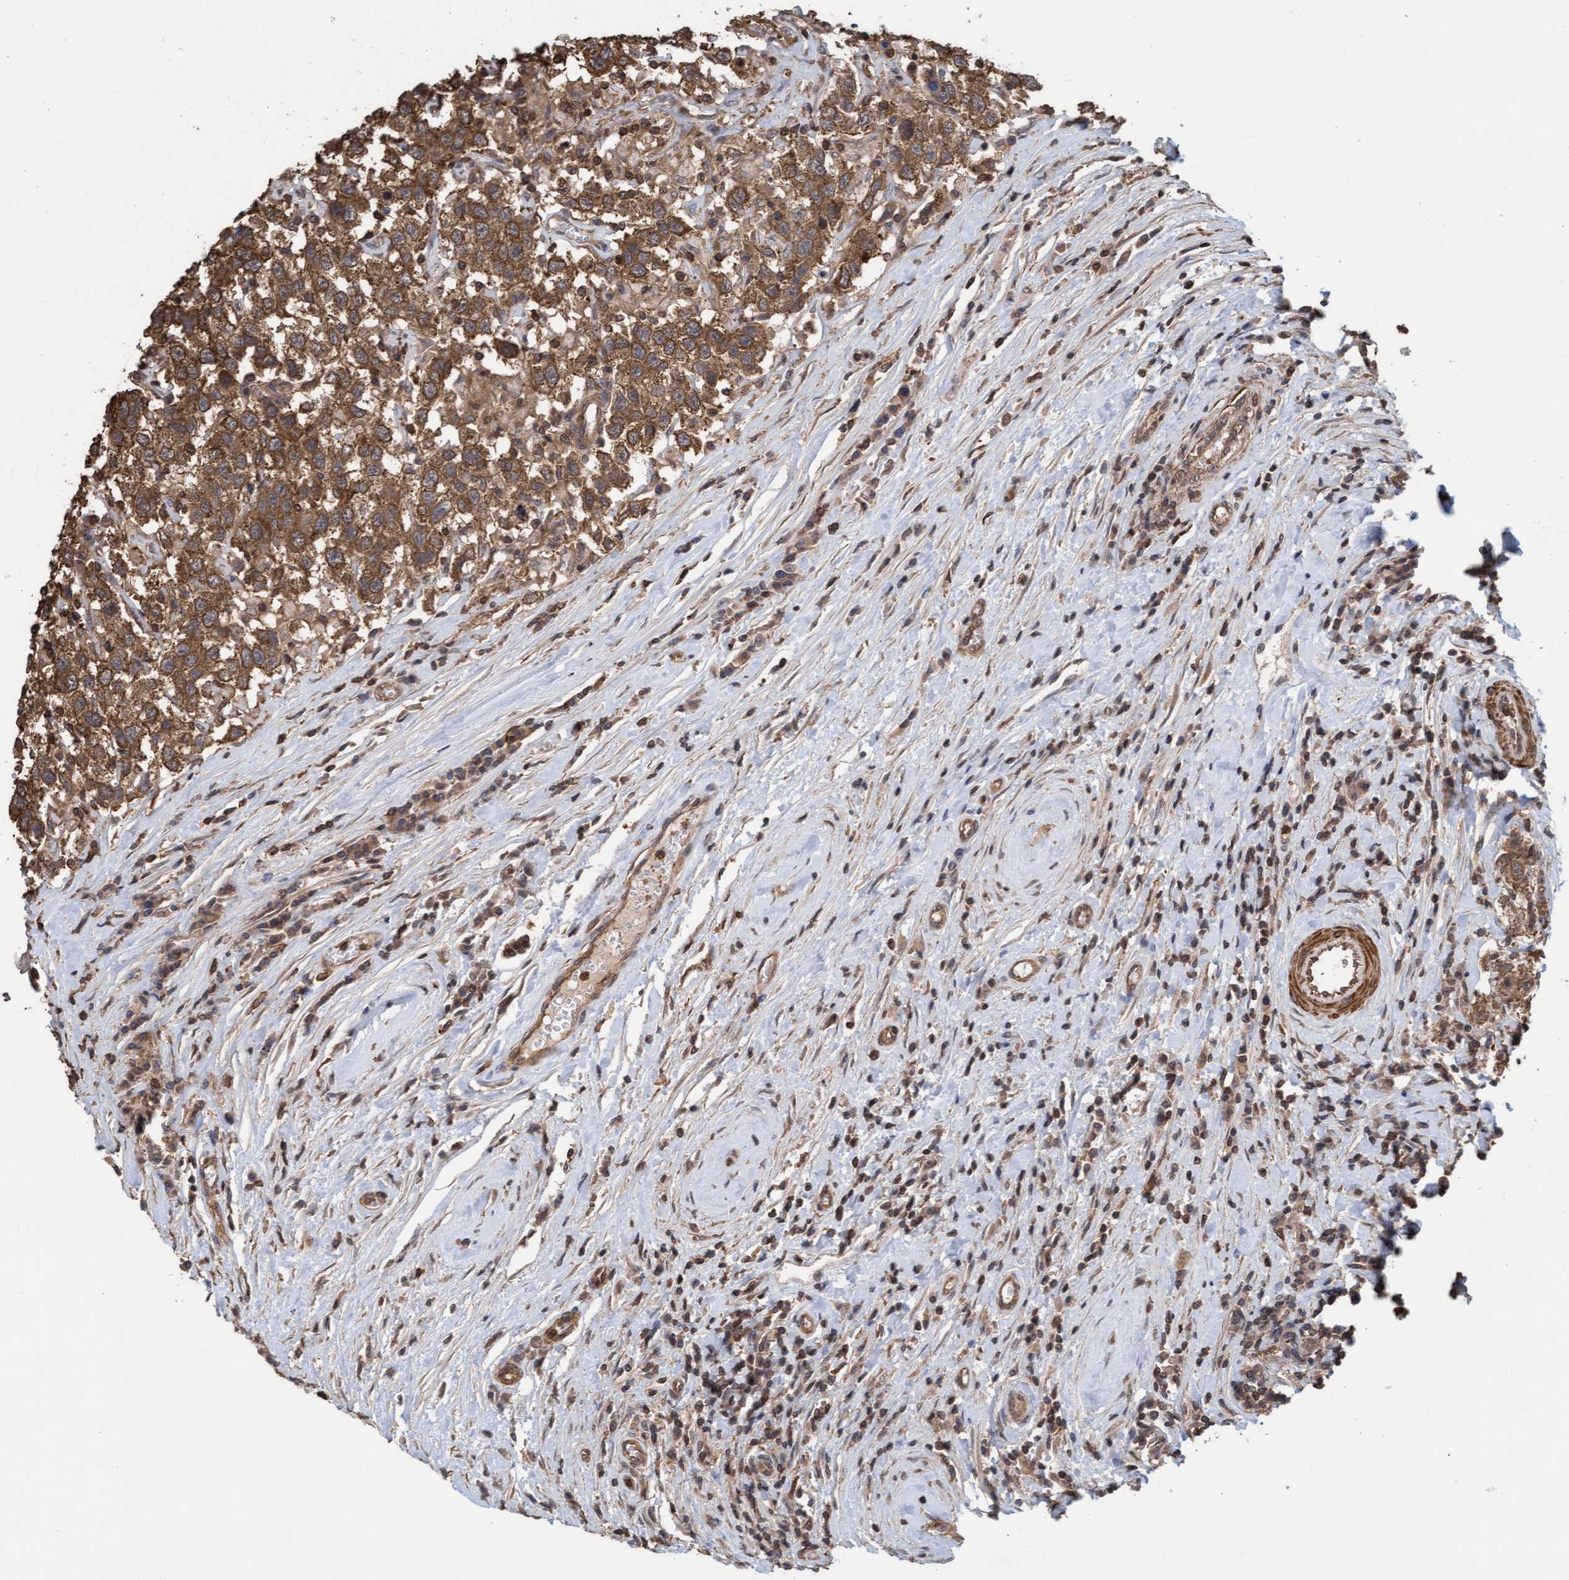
{"staining": {"intensity": "moderate", "quantity": ">75%", "location": "cytoplasmic/membranous"}, "tissue": "testis cancer", "cell_type": "Tumor cells", "image_type": "cancer", "snomed": [{"axis": "morphology", "description": "Seminoma, NOS"}, {"axis": "topography", "description": "Testis"}], "caption": "About >75% of tumor cells in human seminoma (testis) show moderate cytoplasmic/membranous protein positivity as visualized by brown immunohistochemical staining.", "gene": "FXR2", "patient": {"sex": "male", "age": 41}}